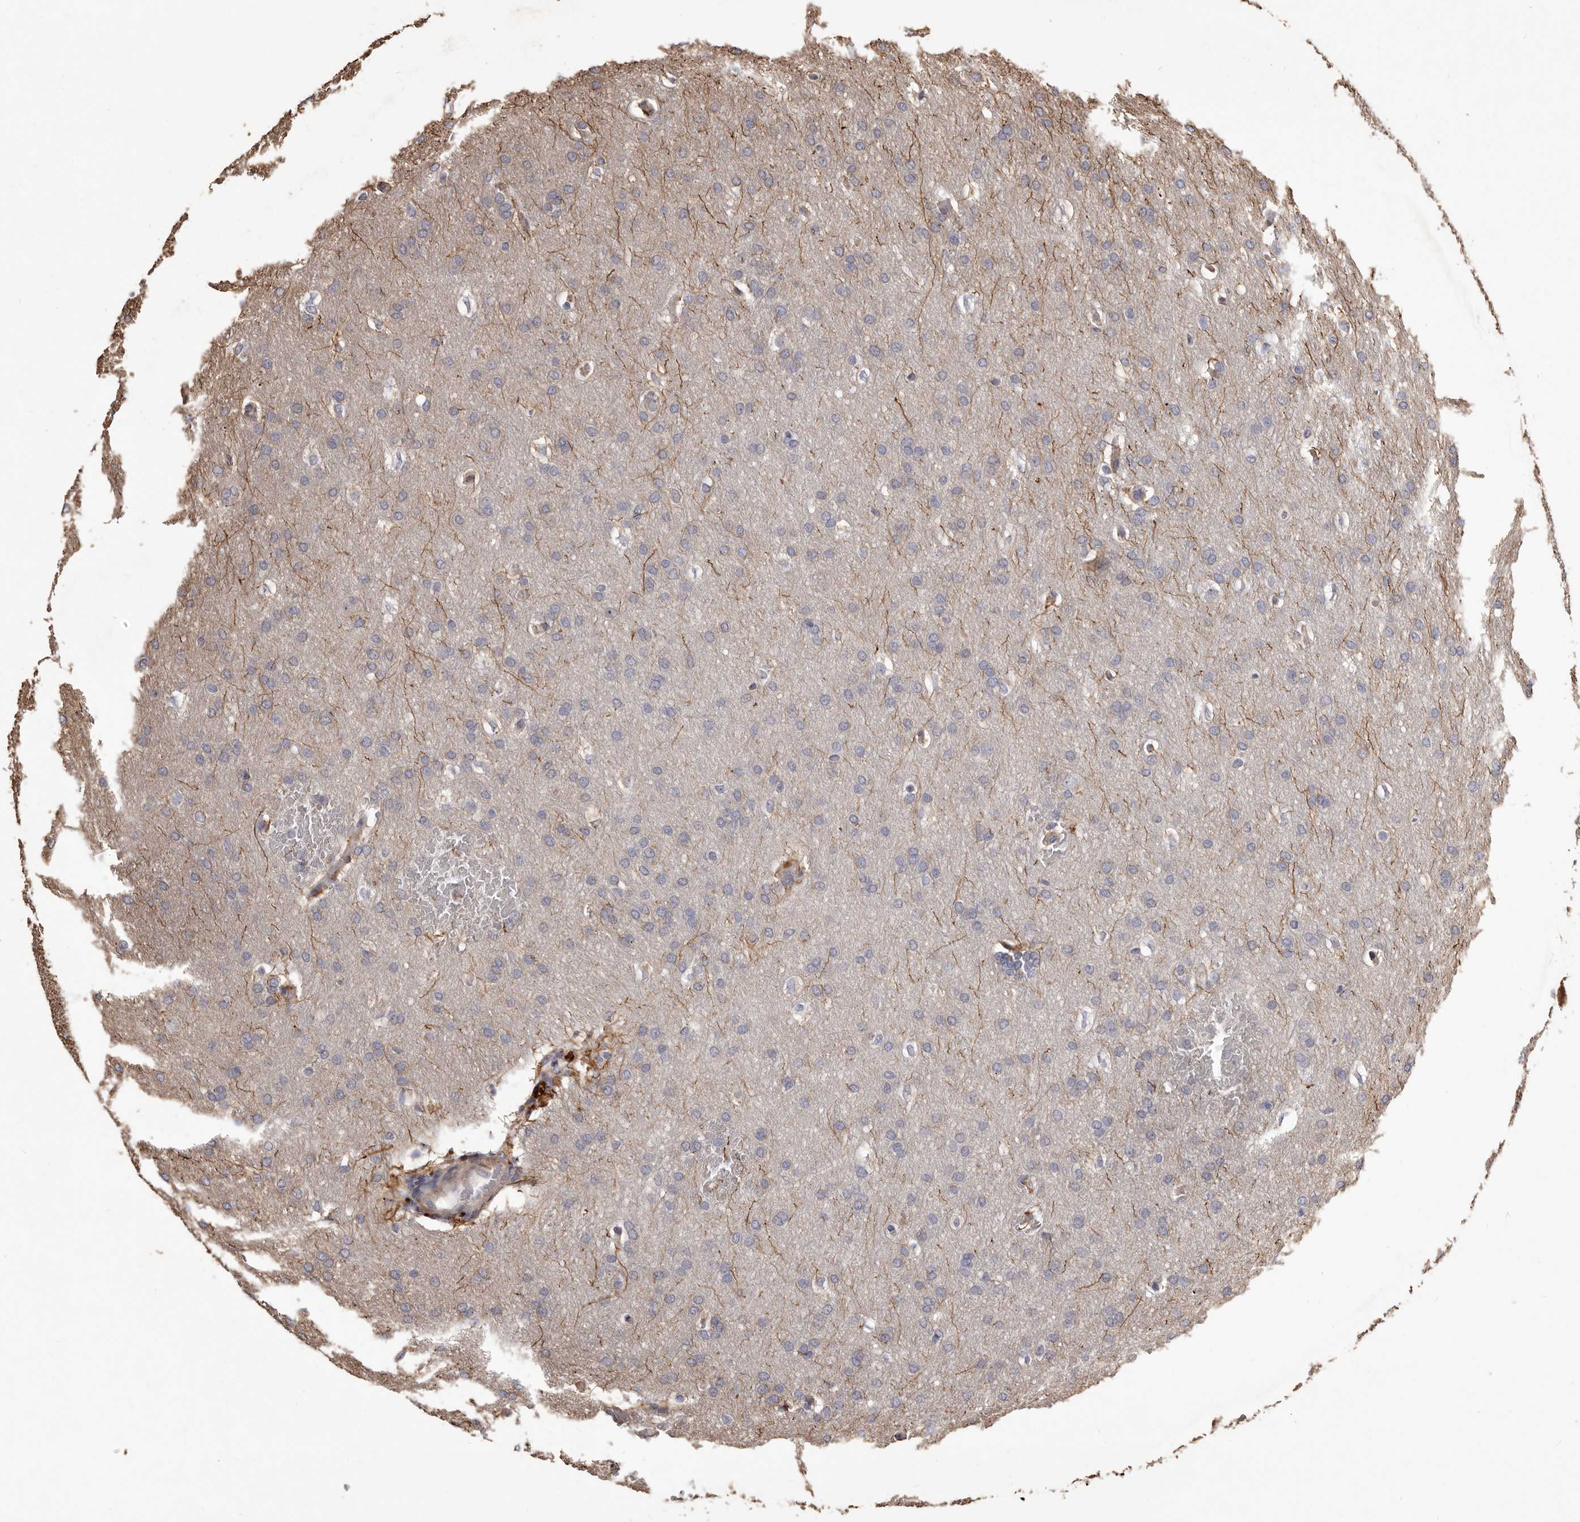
{"staining": {"intensity": "negative", "quantity": "none", "location": "none"}, "tissue": "glioma", "cell_type": "Tumor cells", "image_type": "cancer", "snomed": [{"axis": "morphology", "description": "Glioma, malignant, Low grade"}, {"axis": "topography", "description": "Brain"}], "caption": "IHC of glioma displays no expression in tumor cells.", "gene": "ALPK1", "patient": {"sex": "female", "age": 37}}